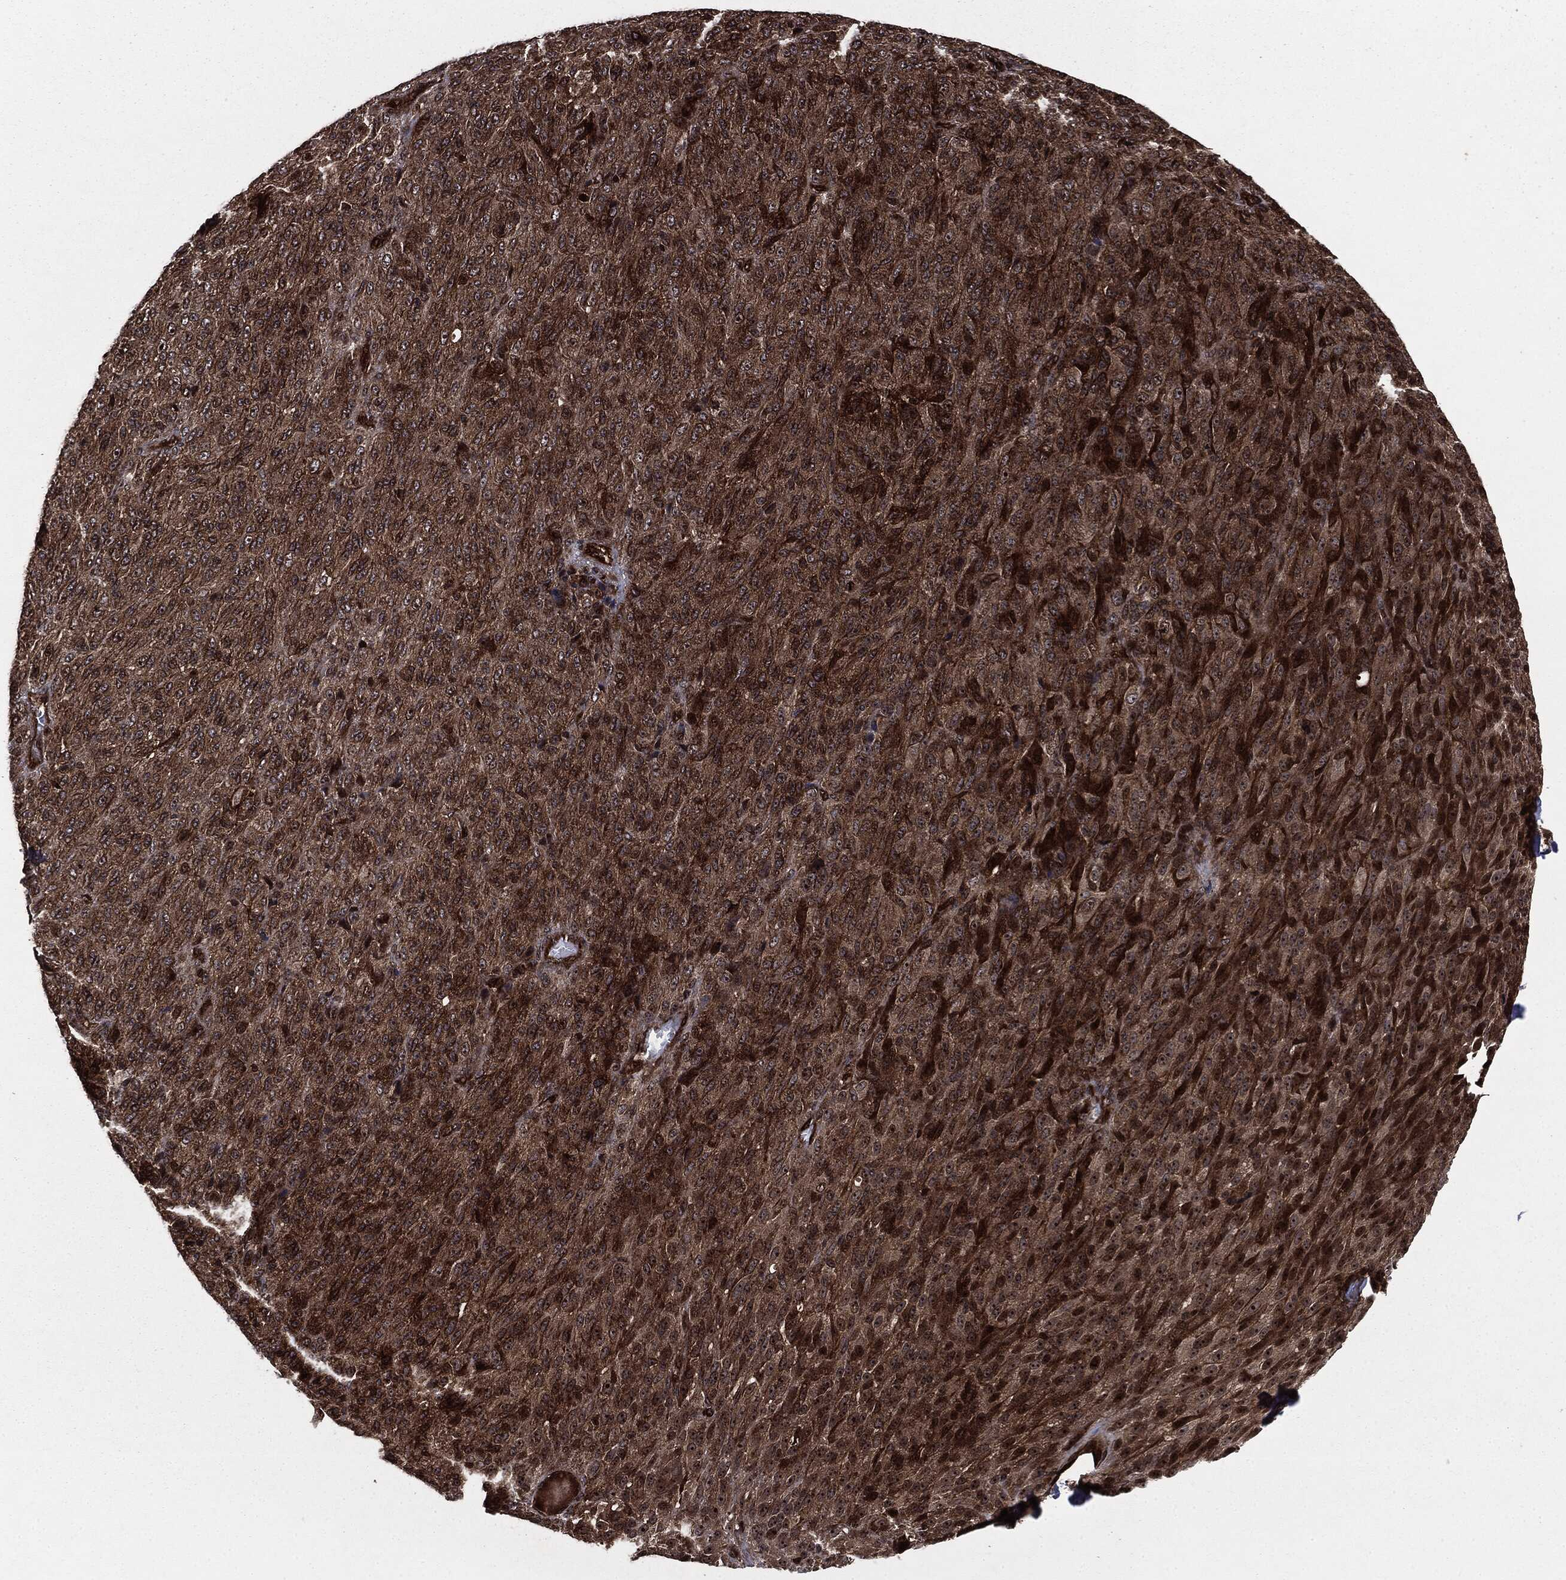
{"staining": {"intensity": "strong", "quantity": ">75%", "location": "cytoplasmic/membranous"}, "tissue": "melanoma", "cell_type": "Tumor cells", "image_type": "cancer", "snomed": [{"axis": "morphology", "description": "Malignant melanoma, Metastatic site"}, {"axis": "topography", "description": "Brain"}], "caption": "Malignant melanoma (metastatic site) tissue displays strong cytoplasmic/membranous expression in about >75% of tumor cells", "gene": "CARD6", "patient": {"sex": "female", "age": 56}}